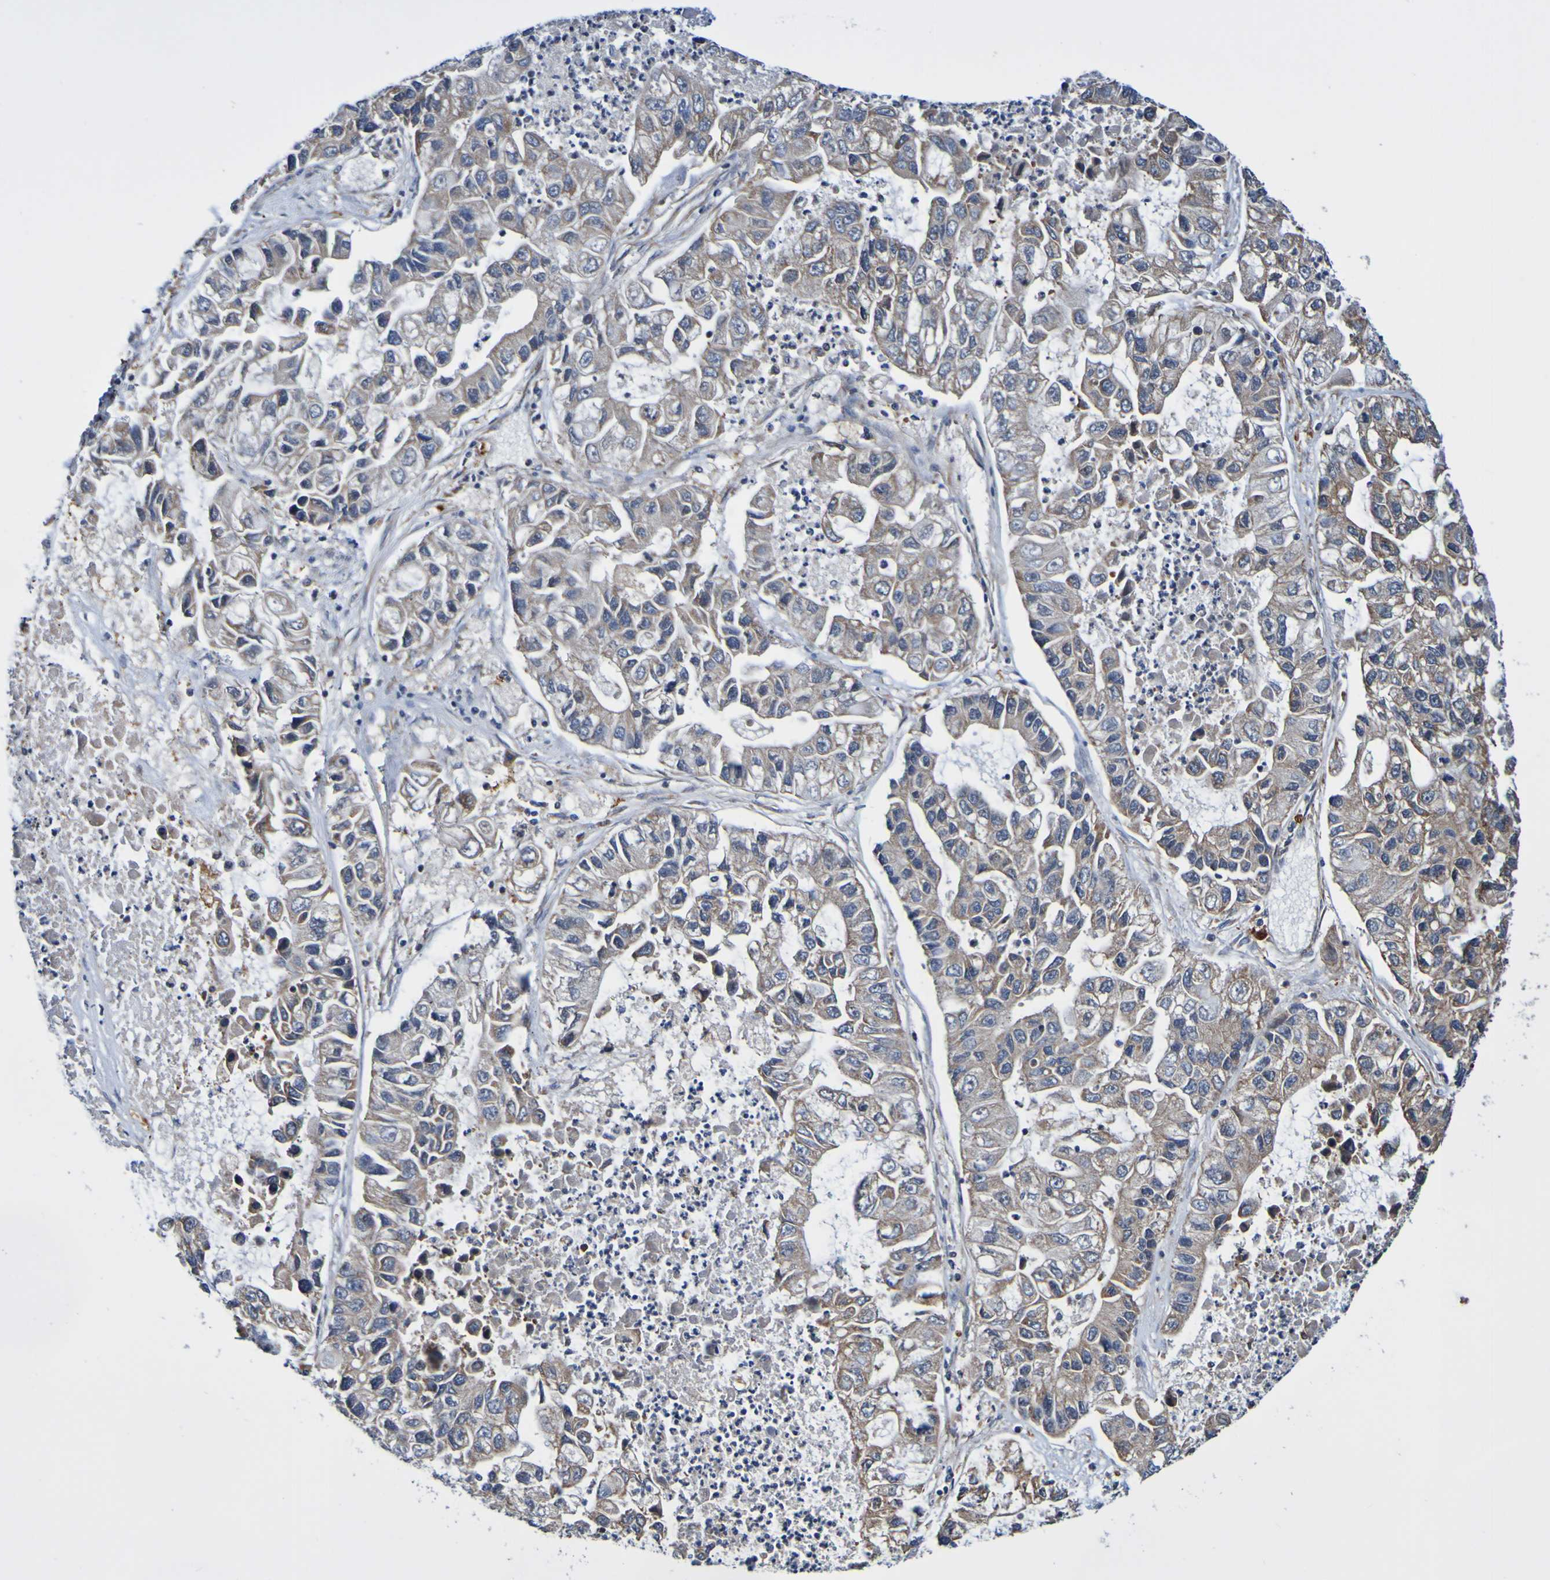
{"staining": {"intensity": "weak", "quantity": ">75%", "location": "cytoplasmic/membranous"}, "tissue": "lung cancer", "cell_type": "Tumor cells", "image_type": "cancer", "snomed": [{"axis": "morphology", "description": "Adenocarcinoma, NOS"}, {"axis": "topography", "description": "Lung"}], "caption": "A micrograph of human lung cancer (adenocarcinoma) stained for a protein shows weak cytoplasmic/membranous brown staining in tumor cells.", "gene": "AXIN1", "patient": {"sex": "female", "age": 51}}